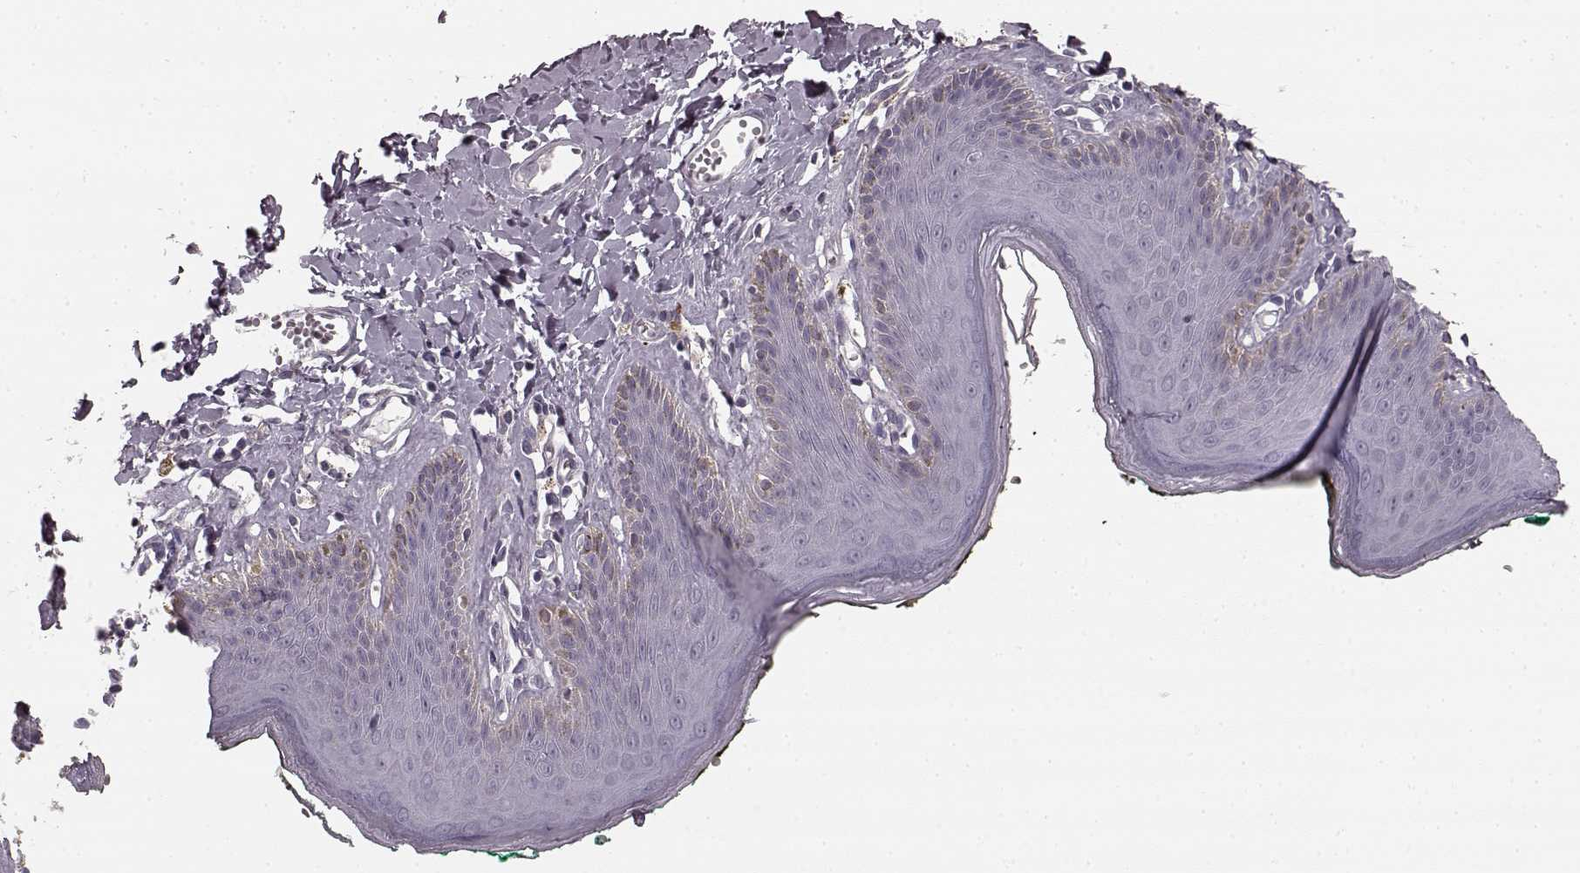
{"staining": {"intensity": "negative", "quantity": "none", "location": "none"}, "tissue": "skin", "cell_type": "Epidermal cells", "image_type": "normal", "snomed": [{"axis": "morphology", "description": "Normal tissue, NOS"}, {"axis": "topography", "description": "Vulva"}, {"axis": "topography", "description": "Peripheral nerve tissue"}], "caption": "An image of skin stained for a protein reveals no brown staining in epidermal cells.", "gene": "PRKCE", "patient": {"sex": "female", "age": 66}}